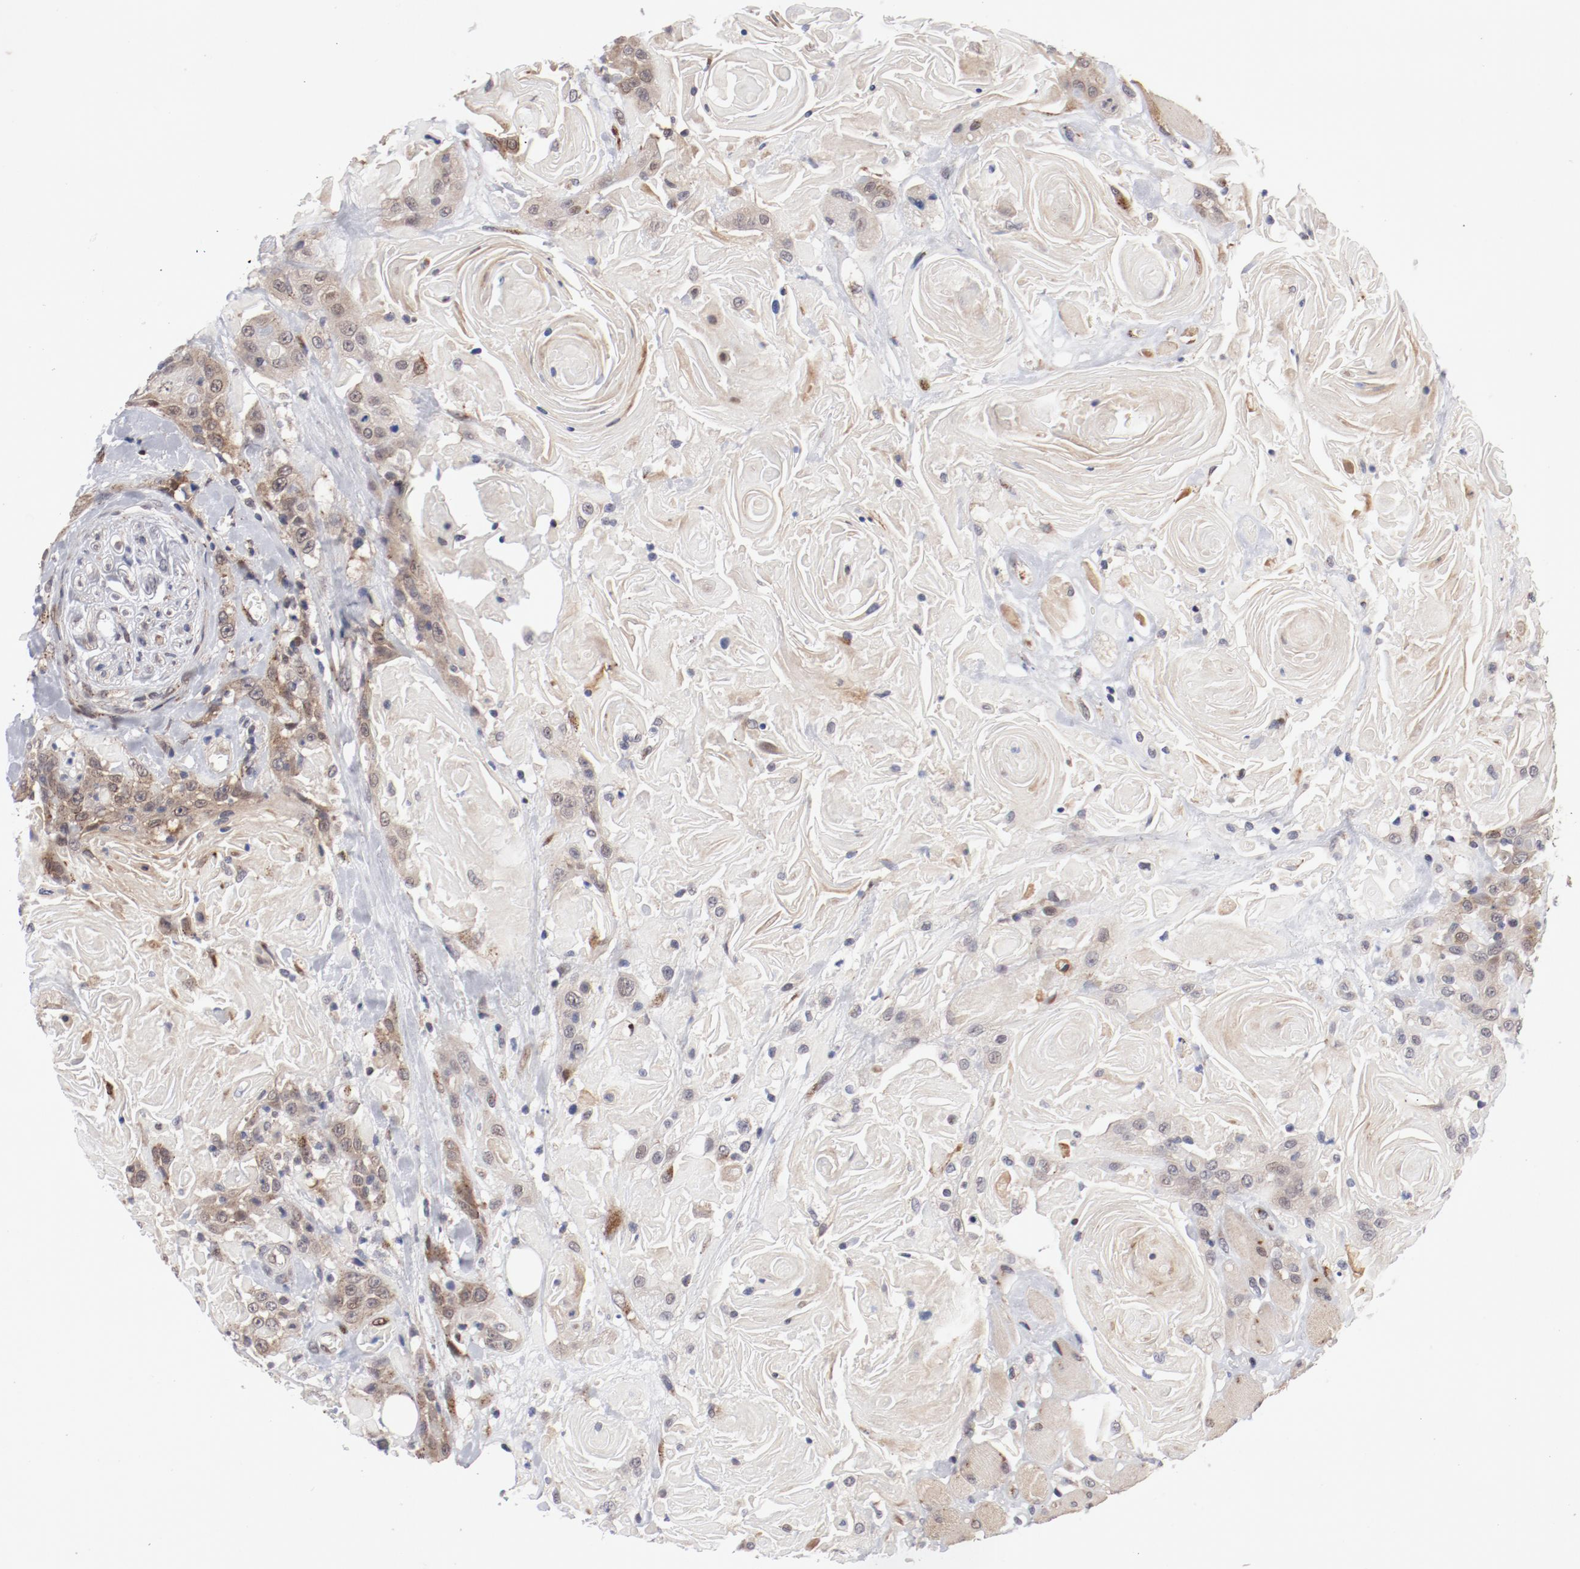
{"staining": {"intensity": "weak", "quantity": "25%-75%", "location": "cytoplasmic/membranous"}, "tissue": "head and neck cancer", "cell_type": "Tumor cells", "image_type": "cancer", "snomed": [{"axis": "morphology", "description": "Squamous cell carcinoma, NOS"}, {"axis": "topography", "description": "Head-Neck"}], "caption": "About 25%-75% of tumor cells in head and neck squamous cell carcinoma show weak cytoplasmic/membranous protein positivity as visualized by brown immunohistochemical staining.", "gene": "RPL12", "patient": {"sex": "female", "age": 84}}